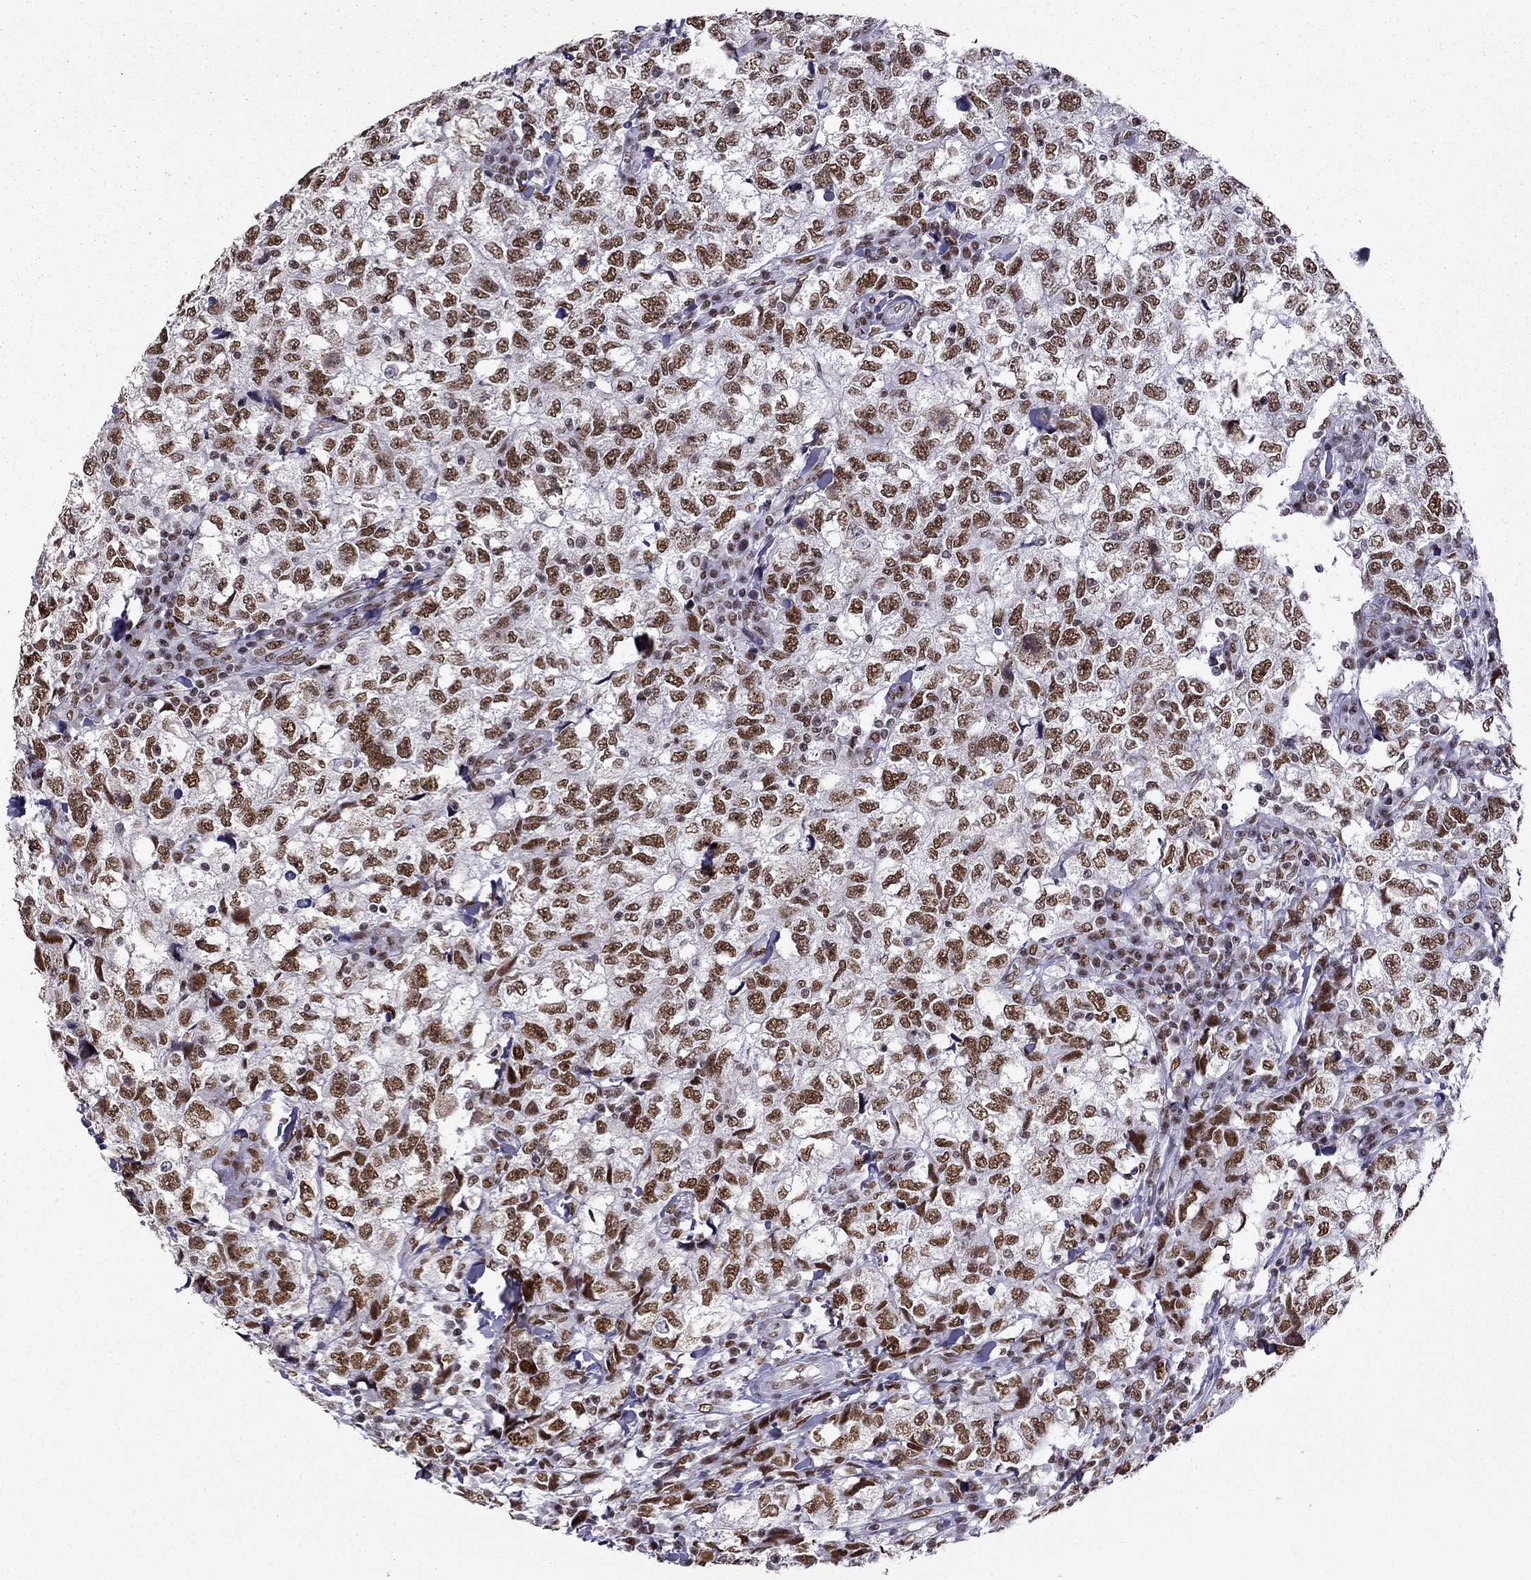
{"staining": {"intensity": "moderate", "quantity": ">75%", "location": "nuclear"}, "tissue": "breast cancer", "cell_type": "Tumor cells", "image_type": "cancer", "snomed": [{"axis": "morphology", "description": "Duct carcinoma"}, {"axis": "topography", "description": "Breast"}], "caption": "A micrograph showing moderate nuclear staining in approximately >75% of tumor cells in invasive ductal carcinoma (breast), as visualized by brown immunohistochemical staining.", "gene": "ZNF420", "patient": {"sex": "female", "age": 30}}